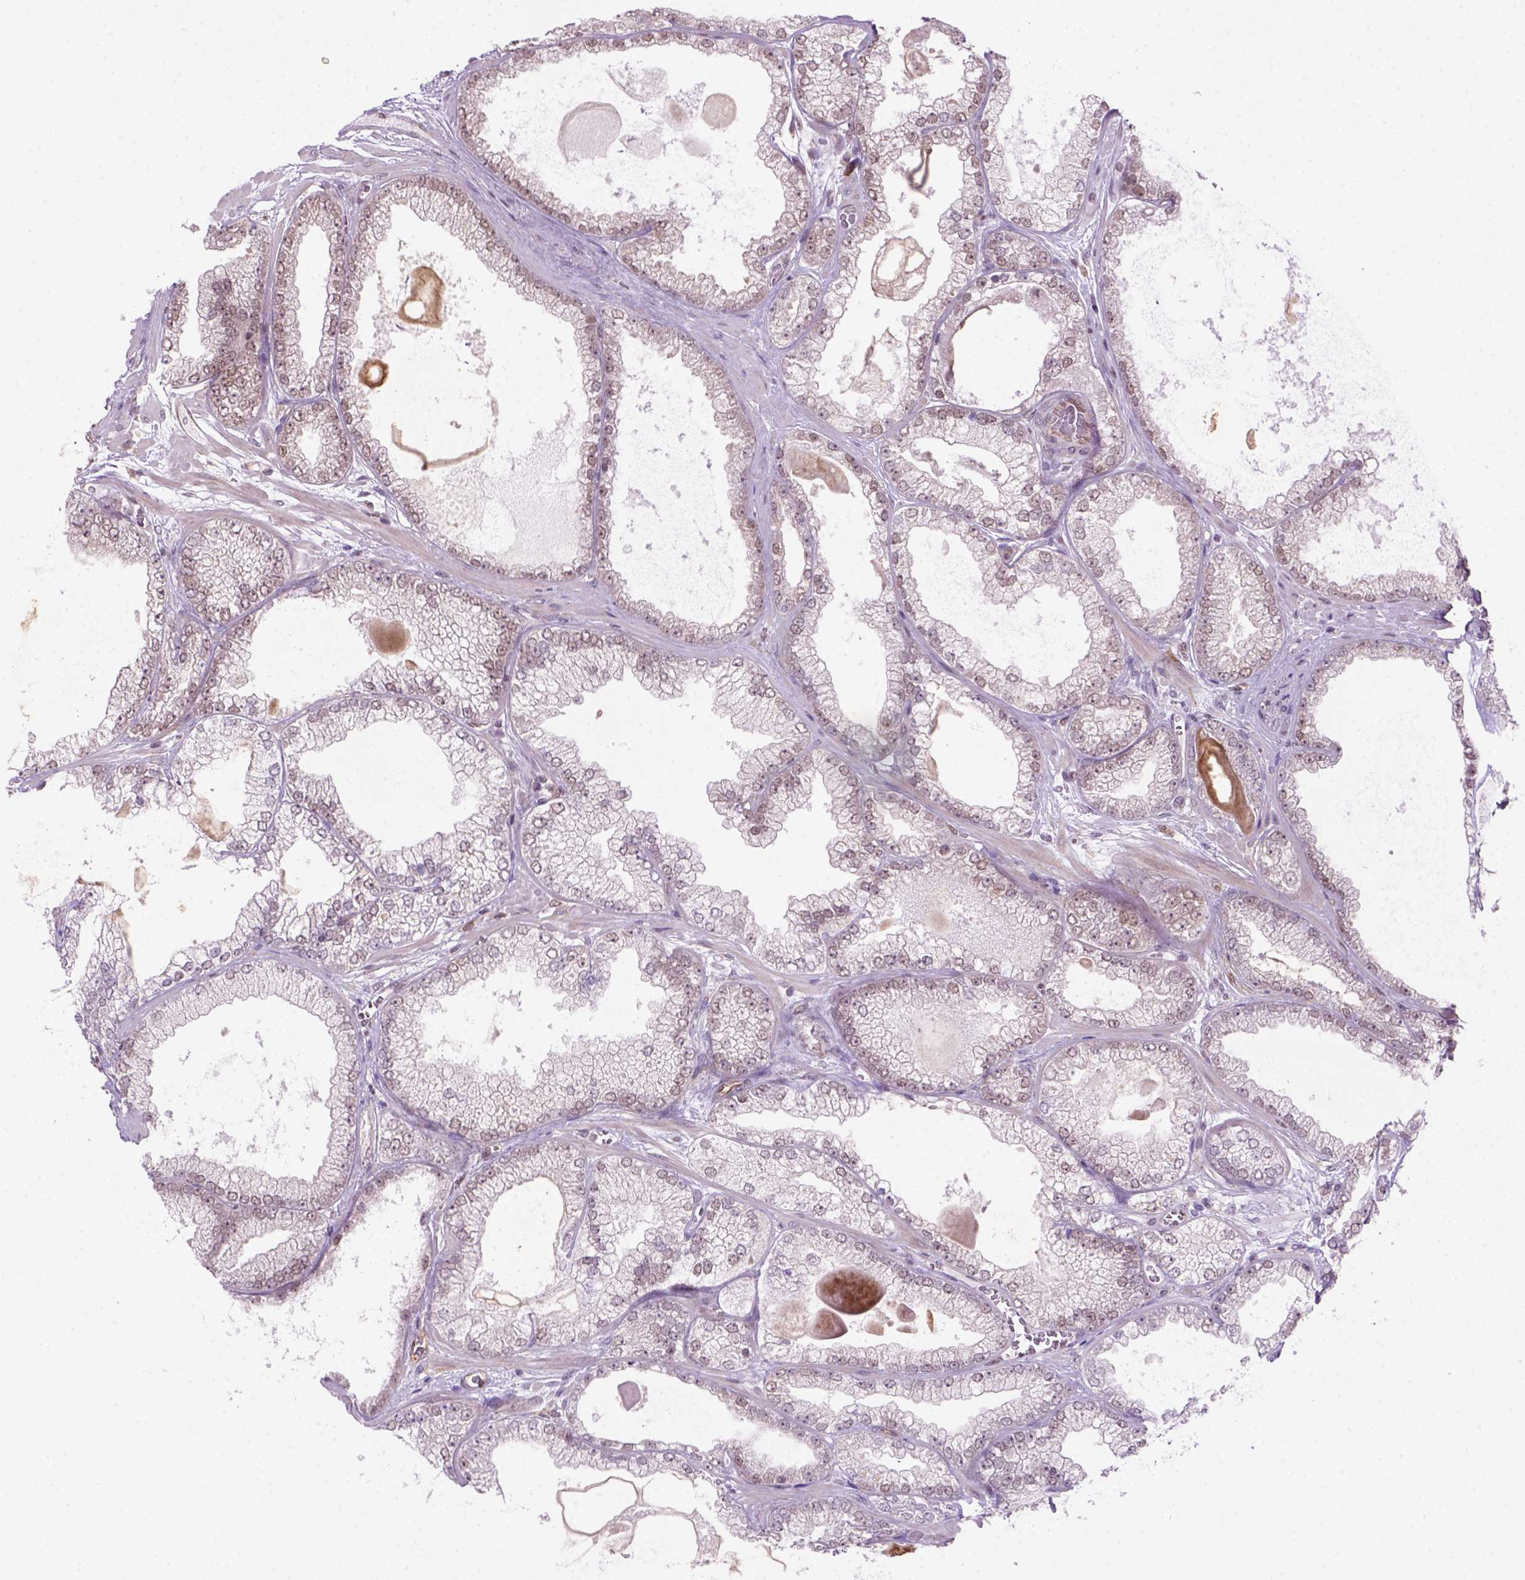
{"staining": {"intensity": "weak", "quantity": "25%-75%", "location": "nuclear"}, "tissue": "prostate cancer", "cell_type": "Tumor cells", "image_type": "cancer", "snomed": [{"axis": "morphology", "description": "Adenocarcinoma, Low grade"}, {"axis": "topography", "description": "Prostate"}], "caption": "Protein staining of prostate low-grade adenocarcinoma tissue displays weak nuclear staining in about 25%-75% of tumor cells.", "gene": "MGMT", "patient": {"sex": "male", "age": 57}}